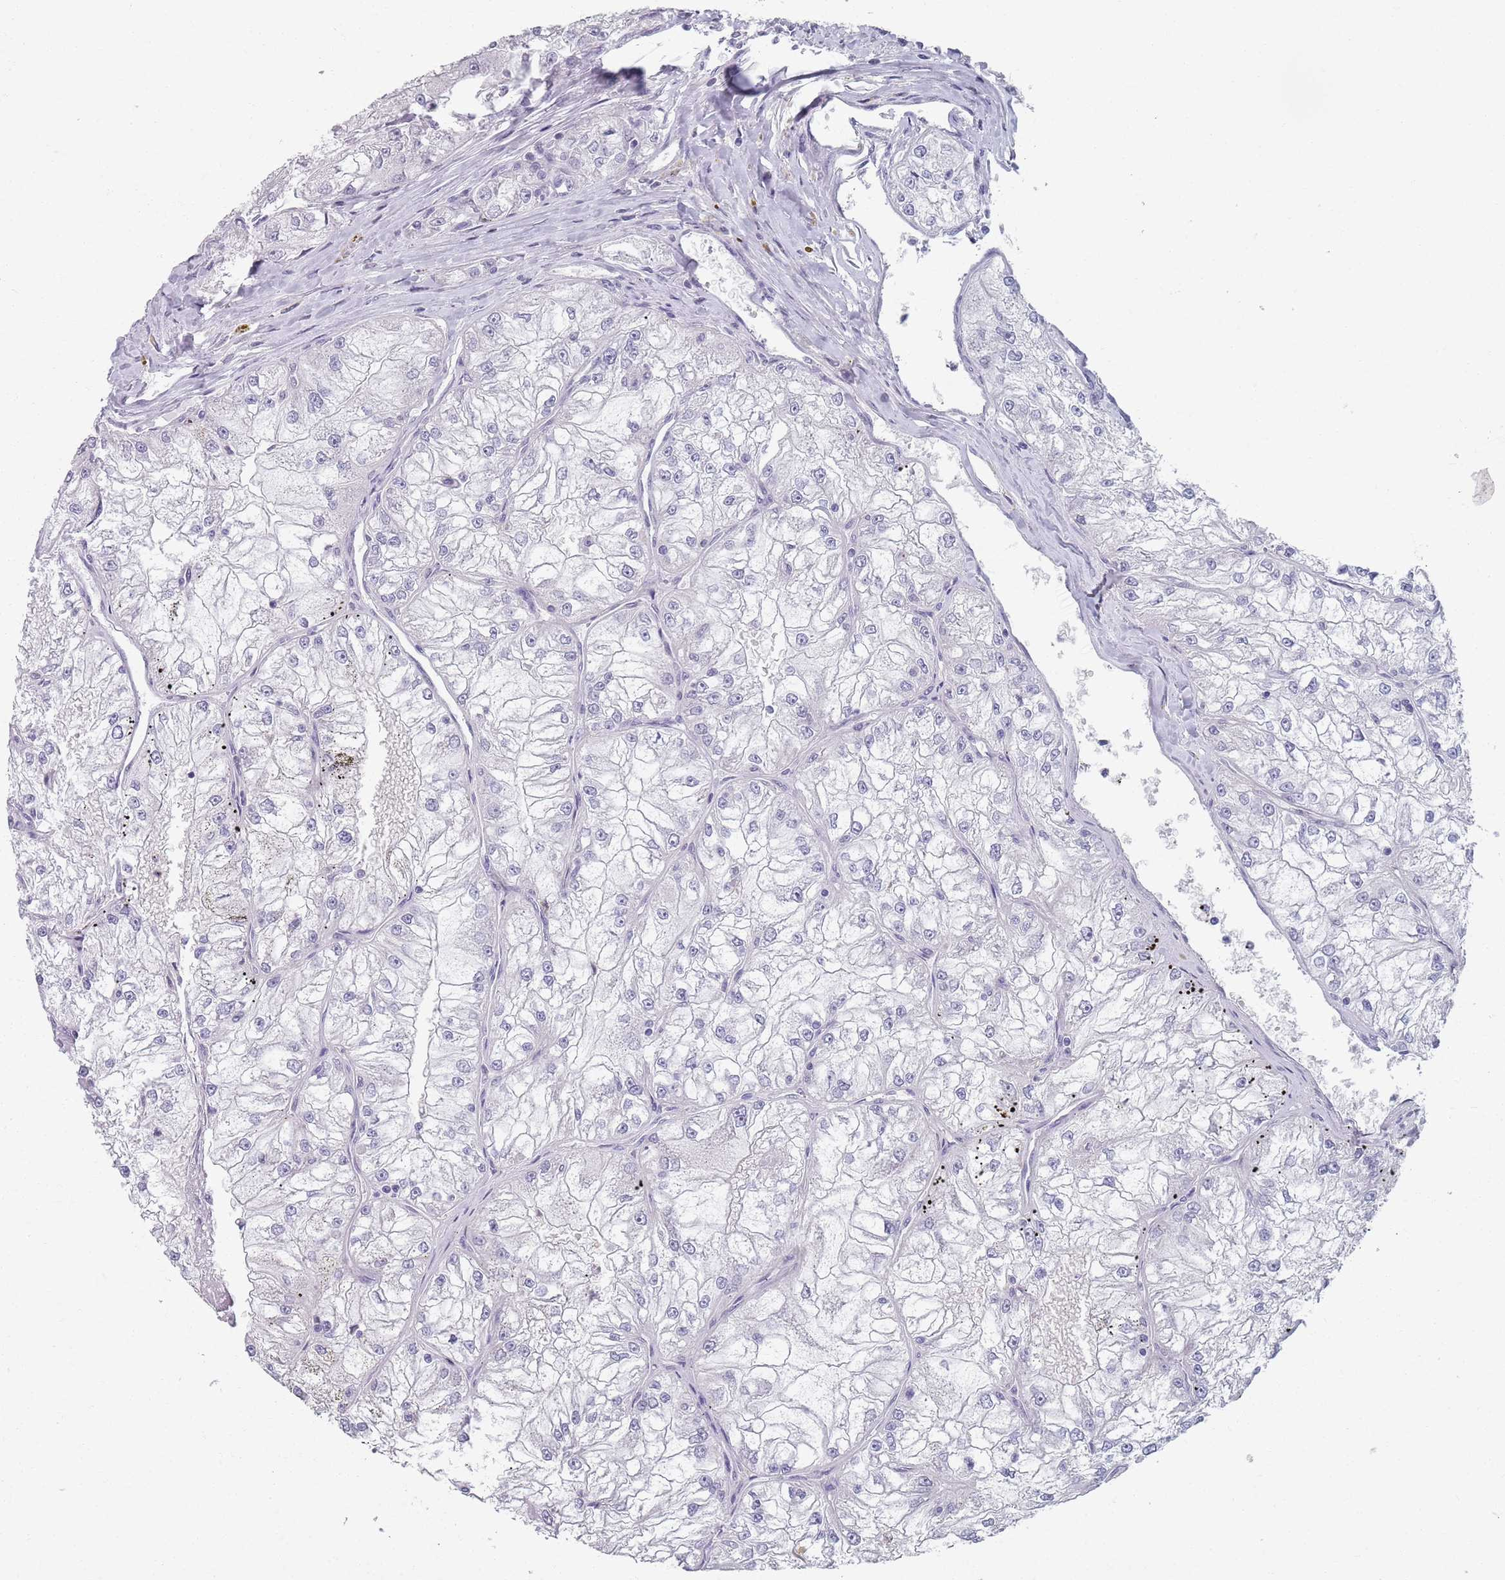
{"staining": {"intensity": "negative", "quantity": "none", "location": "none"}, "tissue": "renal cancer", "cell_type": "Tumor cells", "image_type": "cancer", "snomed": [{"axis": "morphology", "description": "Adenocarcinoma, NOS"}, {"axis": "topography", "description": "Kidney"}], "caption": "DAB (3,3'-diaminobenzidine) immunohistochemical staining of renal cancer (adenocarcinoma) reveals no significant expression in tumor cells.", "gene": "SAMD1", "patient": {"sex": "female", "age": 72}}